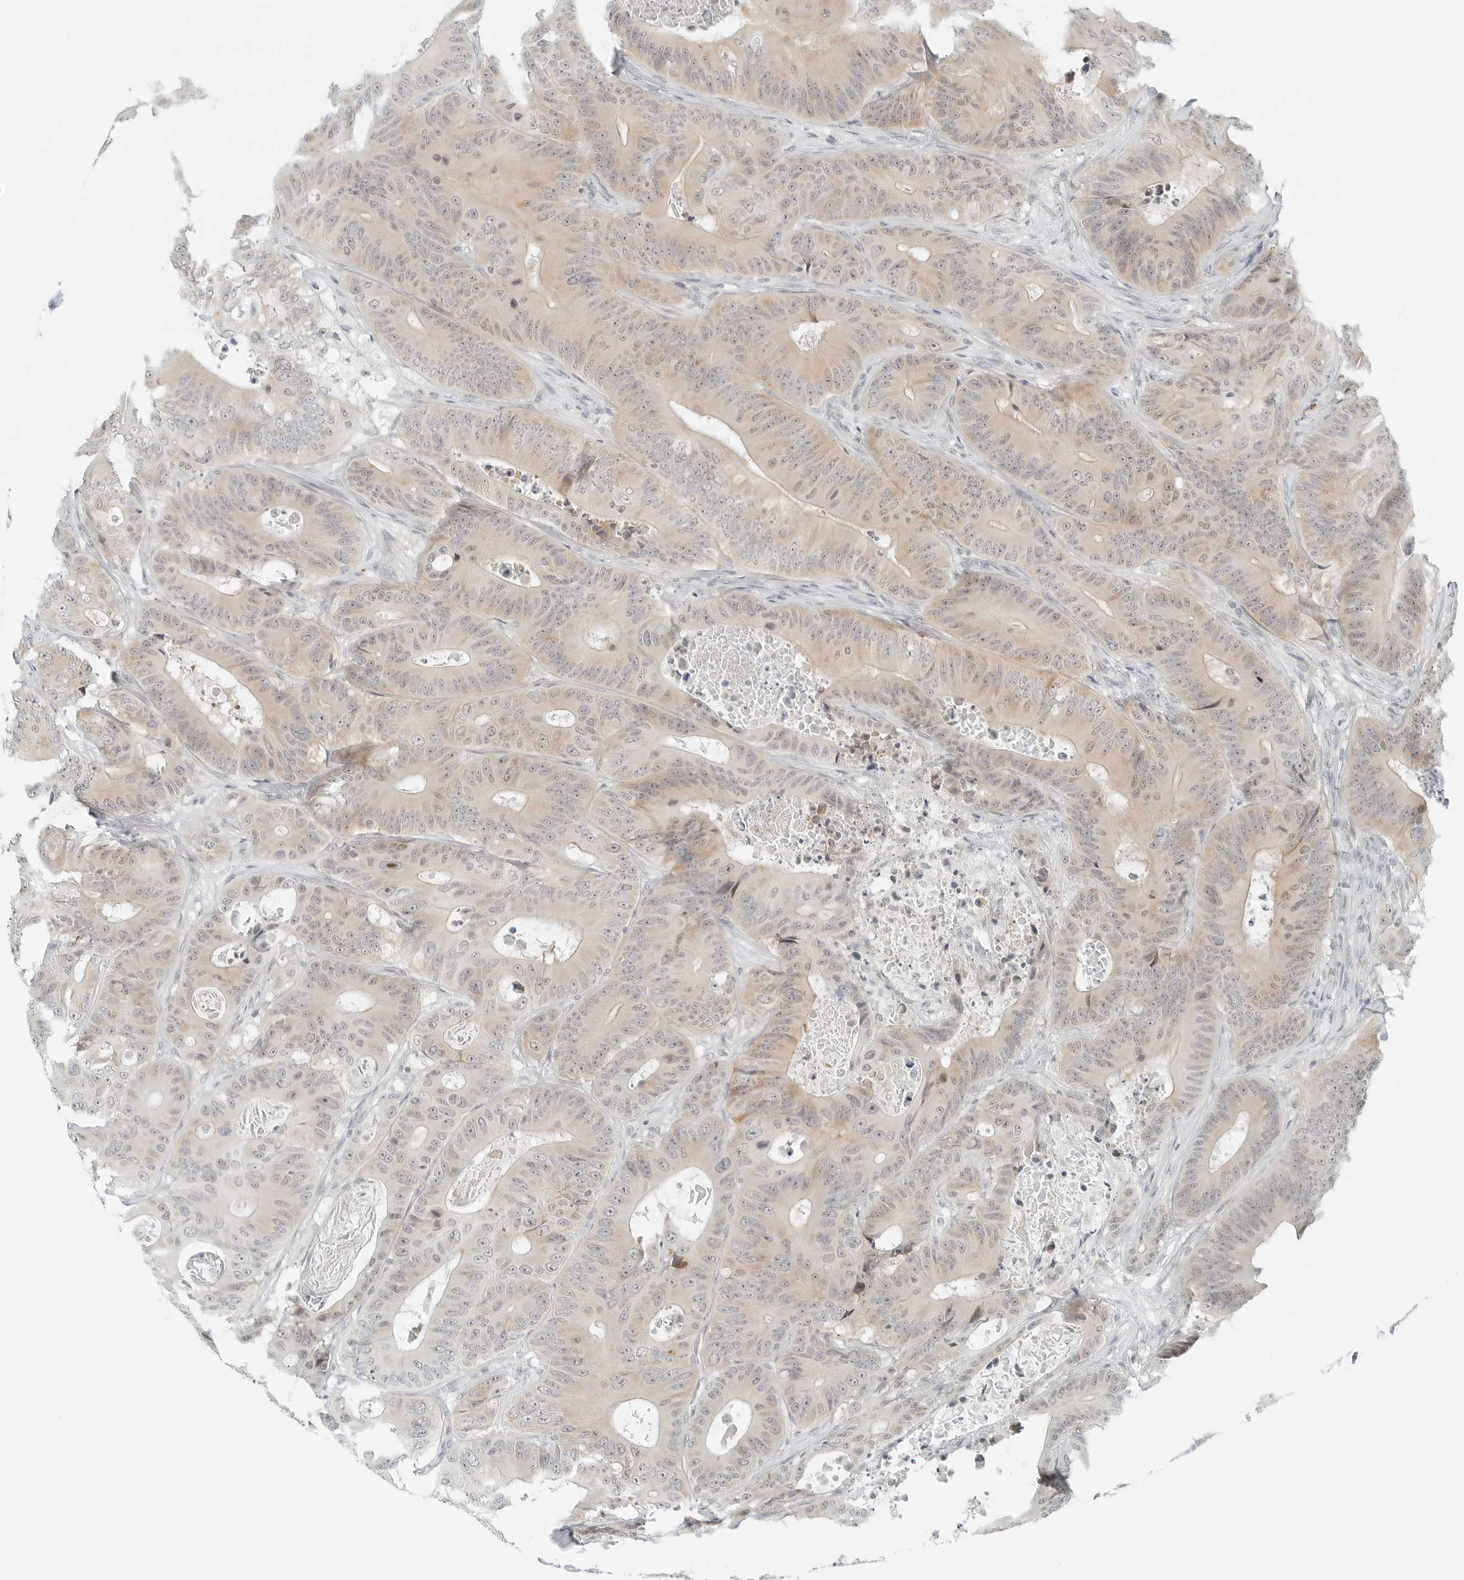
{"staining": {"intensity": "weak", "quantity": "25%-75%", "location": "cytoplasmic/membranous,nuclear"}, "tissue": "colorectal cancer", "cell_type": "Tumor cells", "image_type": "cancer", "snomed": [{"axis": "morphology", "description": "Adenocarcinoma, NOS"}, {"axis": "topography", "description": "Colon"}], "caption": "Colorectal adenocarcinoma stained for a protein (brown) exhibits weak cytoplasmic/membranous and nuclear positive positivity in approximately 25%-75% of tumor cells.", "gene": "CCSAP", "patient": {"sex": "male", "age": 83}}